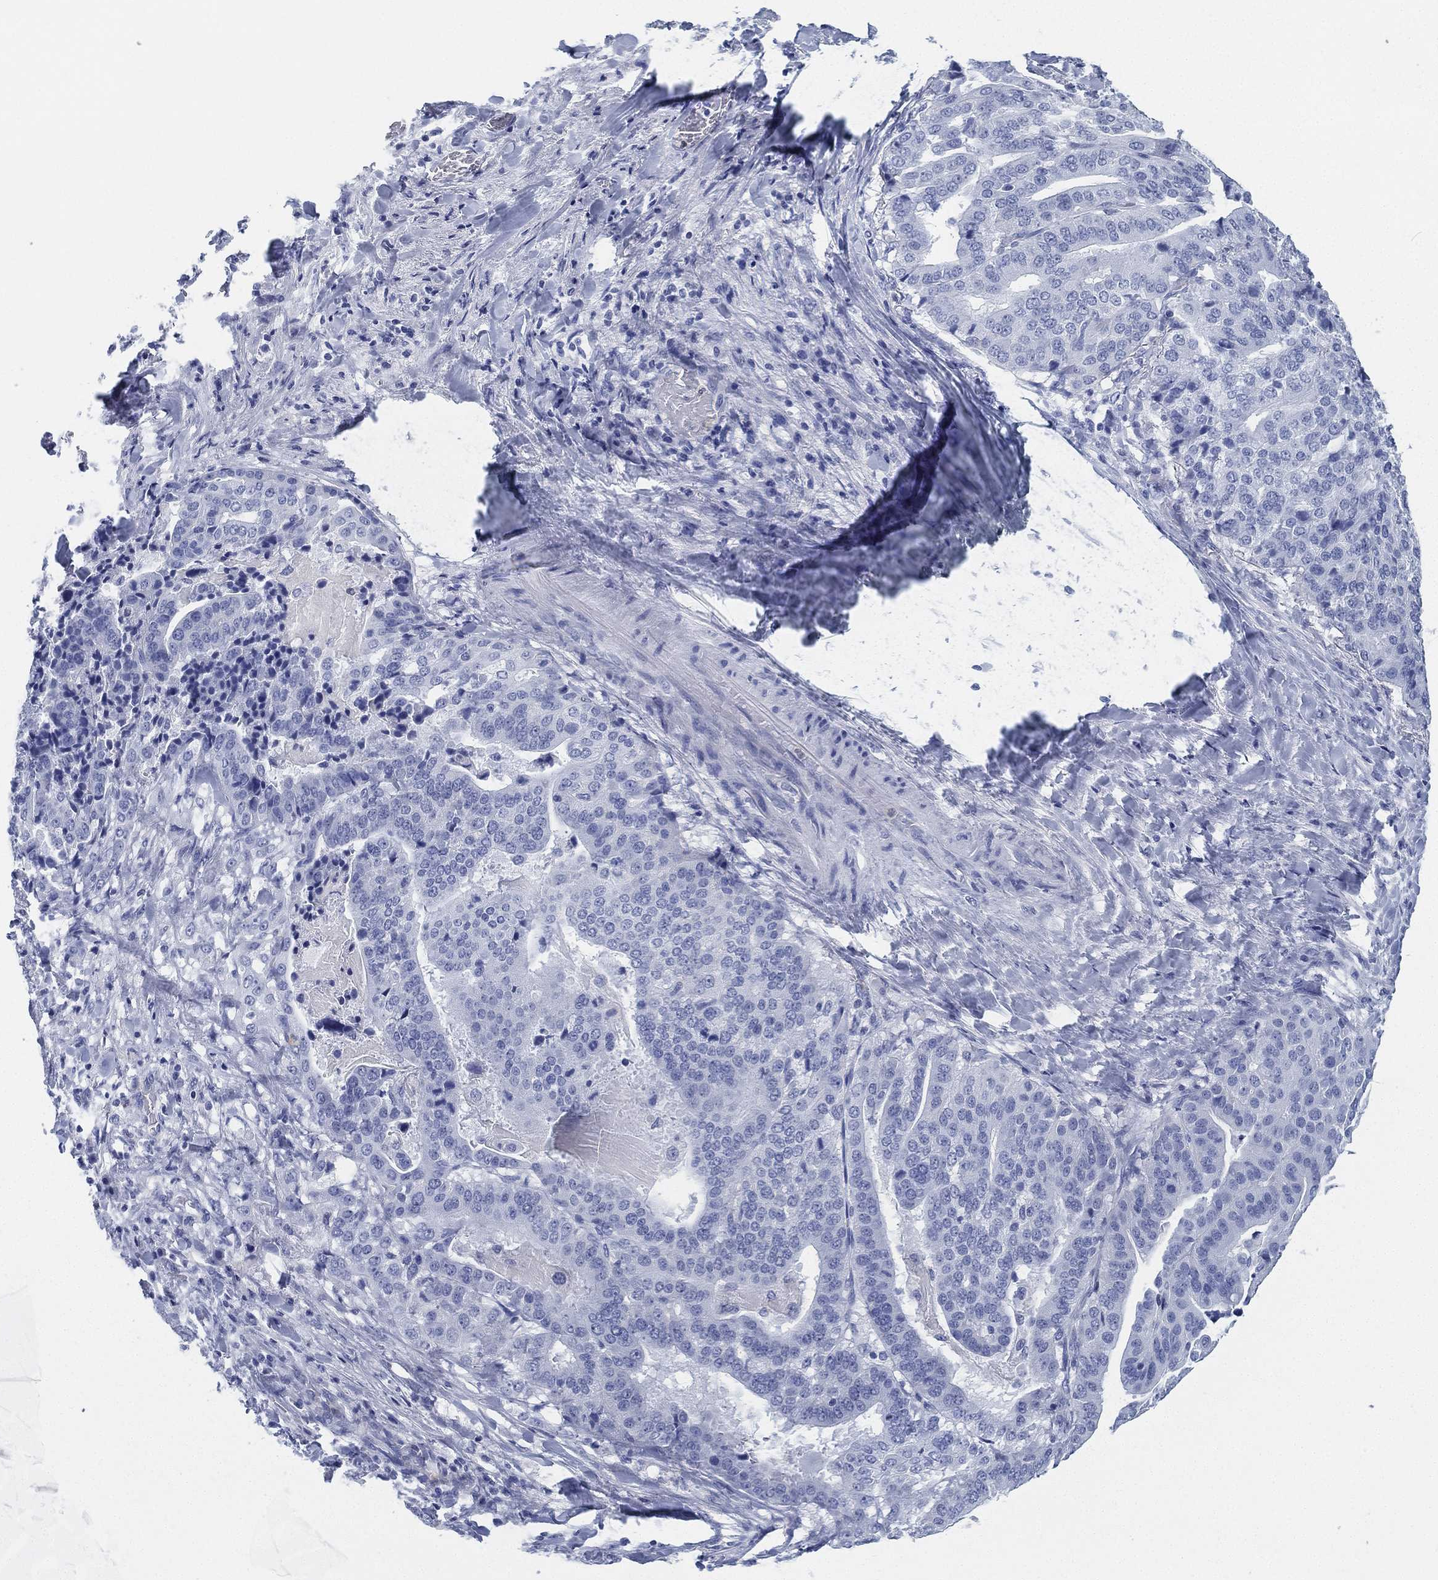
{"staining": {"intensity": "negative", "quantity": "none", "location": "none"}, "tissue": "stomach cancer", "cell_type": "Tumor cells", "image_type": "cancer", "snomed": [{"axis": "morphology", "description": "Adenocarcinoma, NOS"}, {"axis": "topography", "description": "Stomach"}], "caption": "Human stomach adenocarcinoma stained for a protein using immunohistochemistry (IHC) displays no staining in tumor cells.", "gene": "DEFB121", "patient": {"sex": "male", "age": 48}}